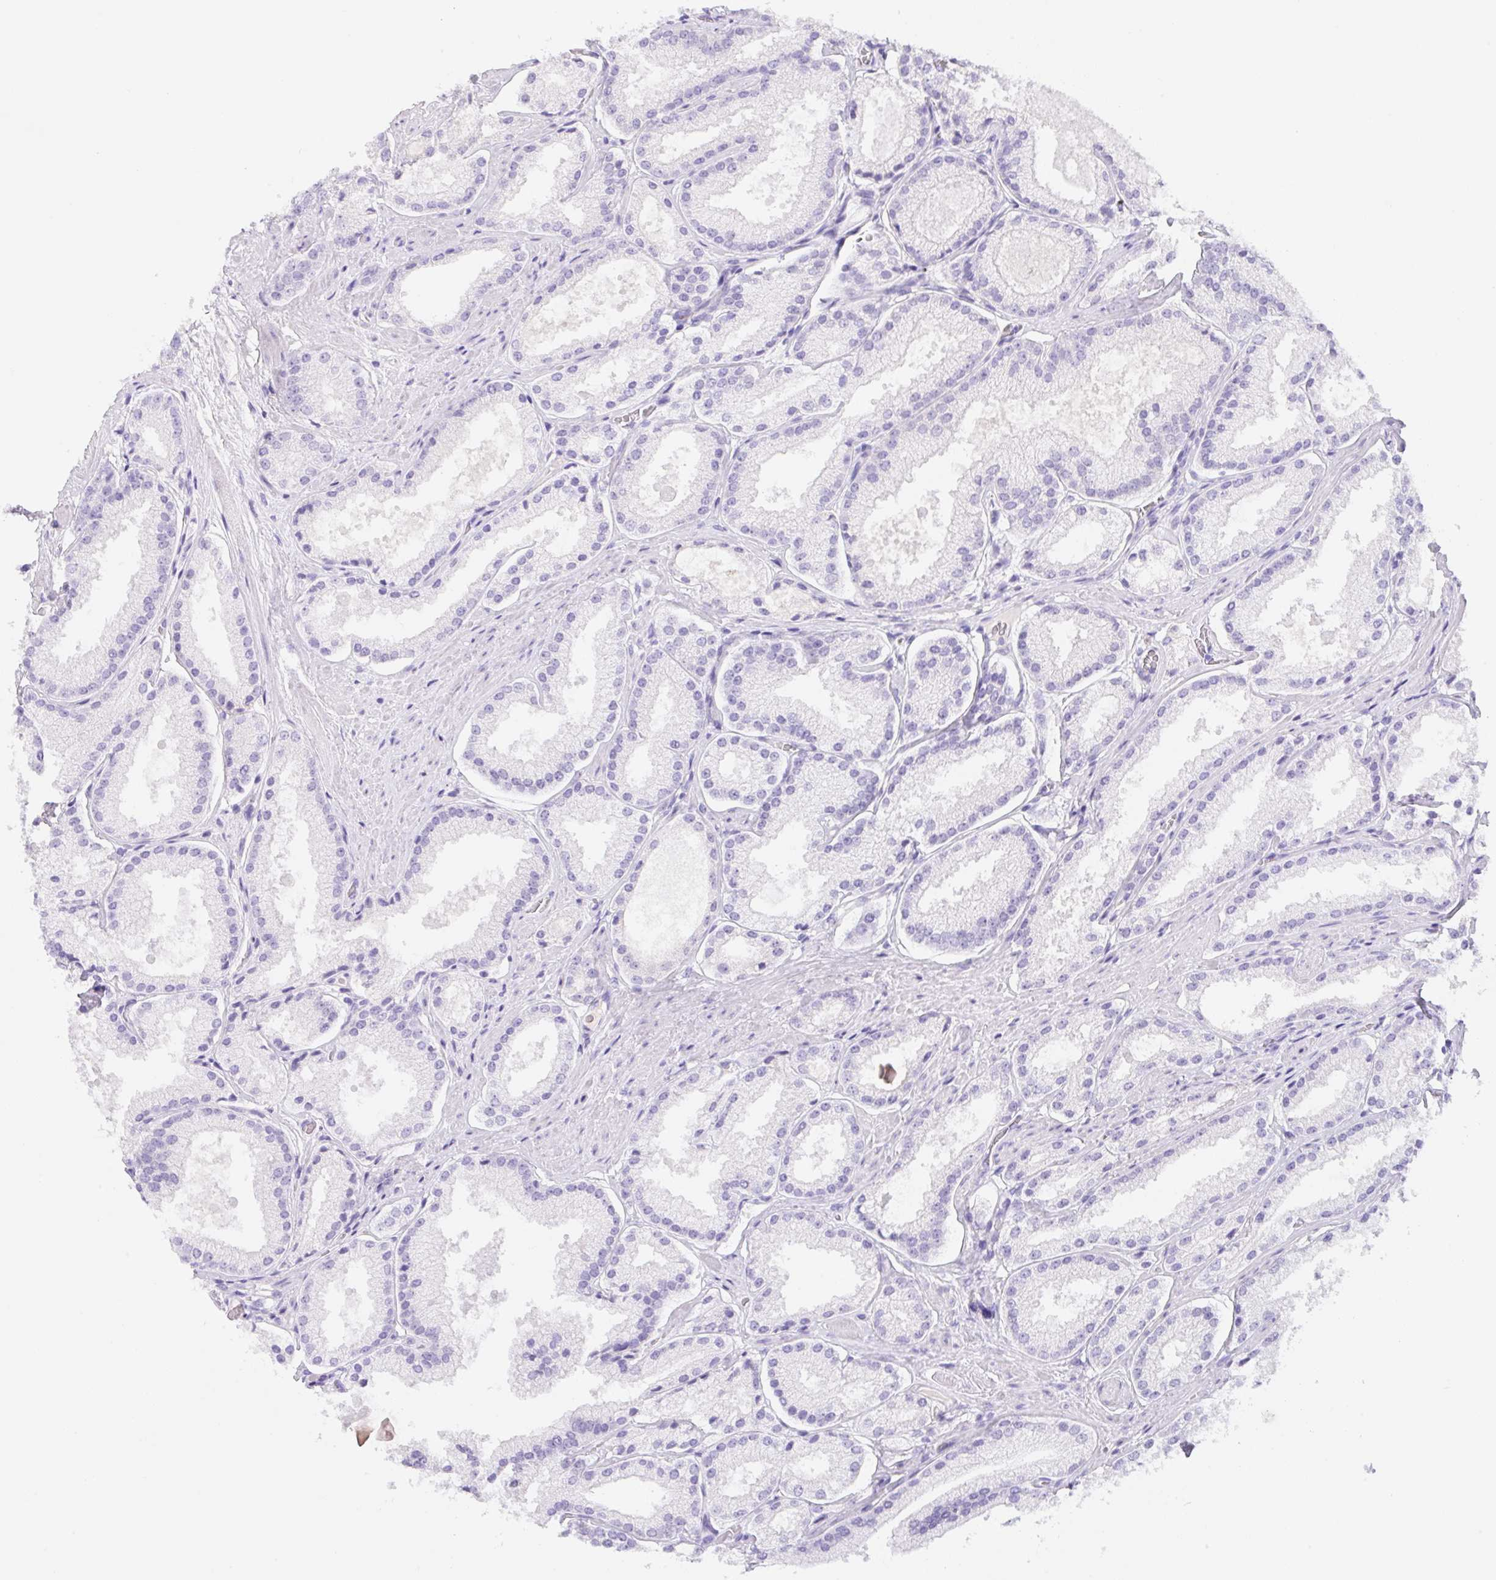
{"staining": {"intensity": "negative", "quantity": "none", "location": "none"}, "tissue": "prostate cancer", "cell_type": "Tumor cells", "image_type": "cancer", "snomed": [{"axis": "morphology", "description": "Adenocarcinoma, High grade"}, {"axis": "topography", "description": "Prostate"}], "caption": "Immunohistochemistry photomicrograph of prostate cancer (adenocarcinoma (high-grade)) stained for a protein (brown), which displays no positivity in tumor cells.", "gene": "KLK8", "patient": {"sex": "male", "age": 68}}